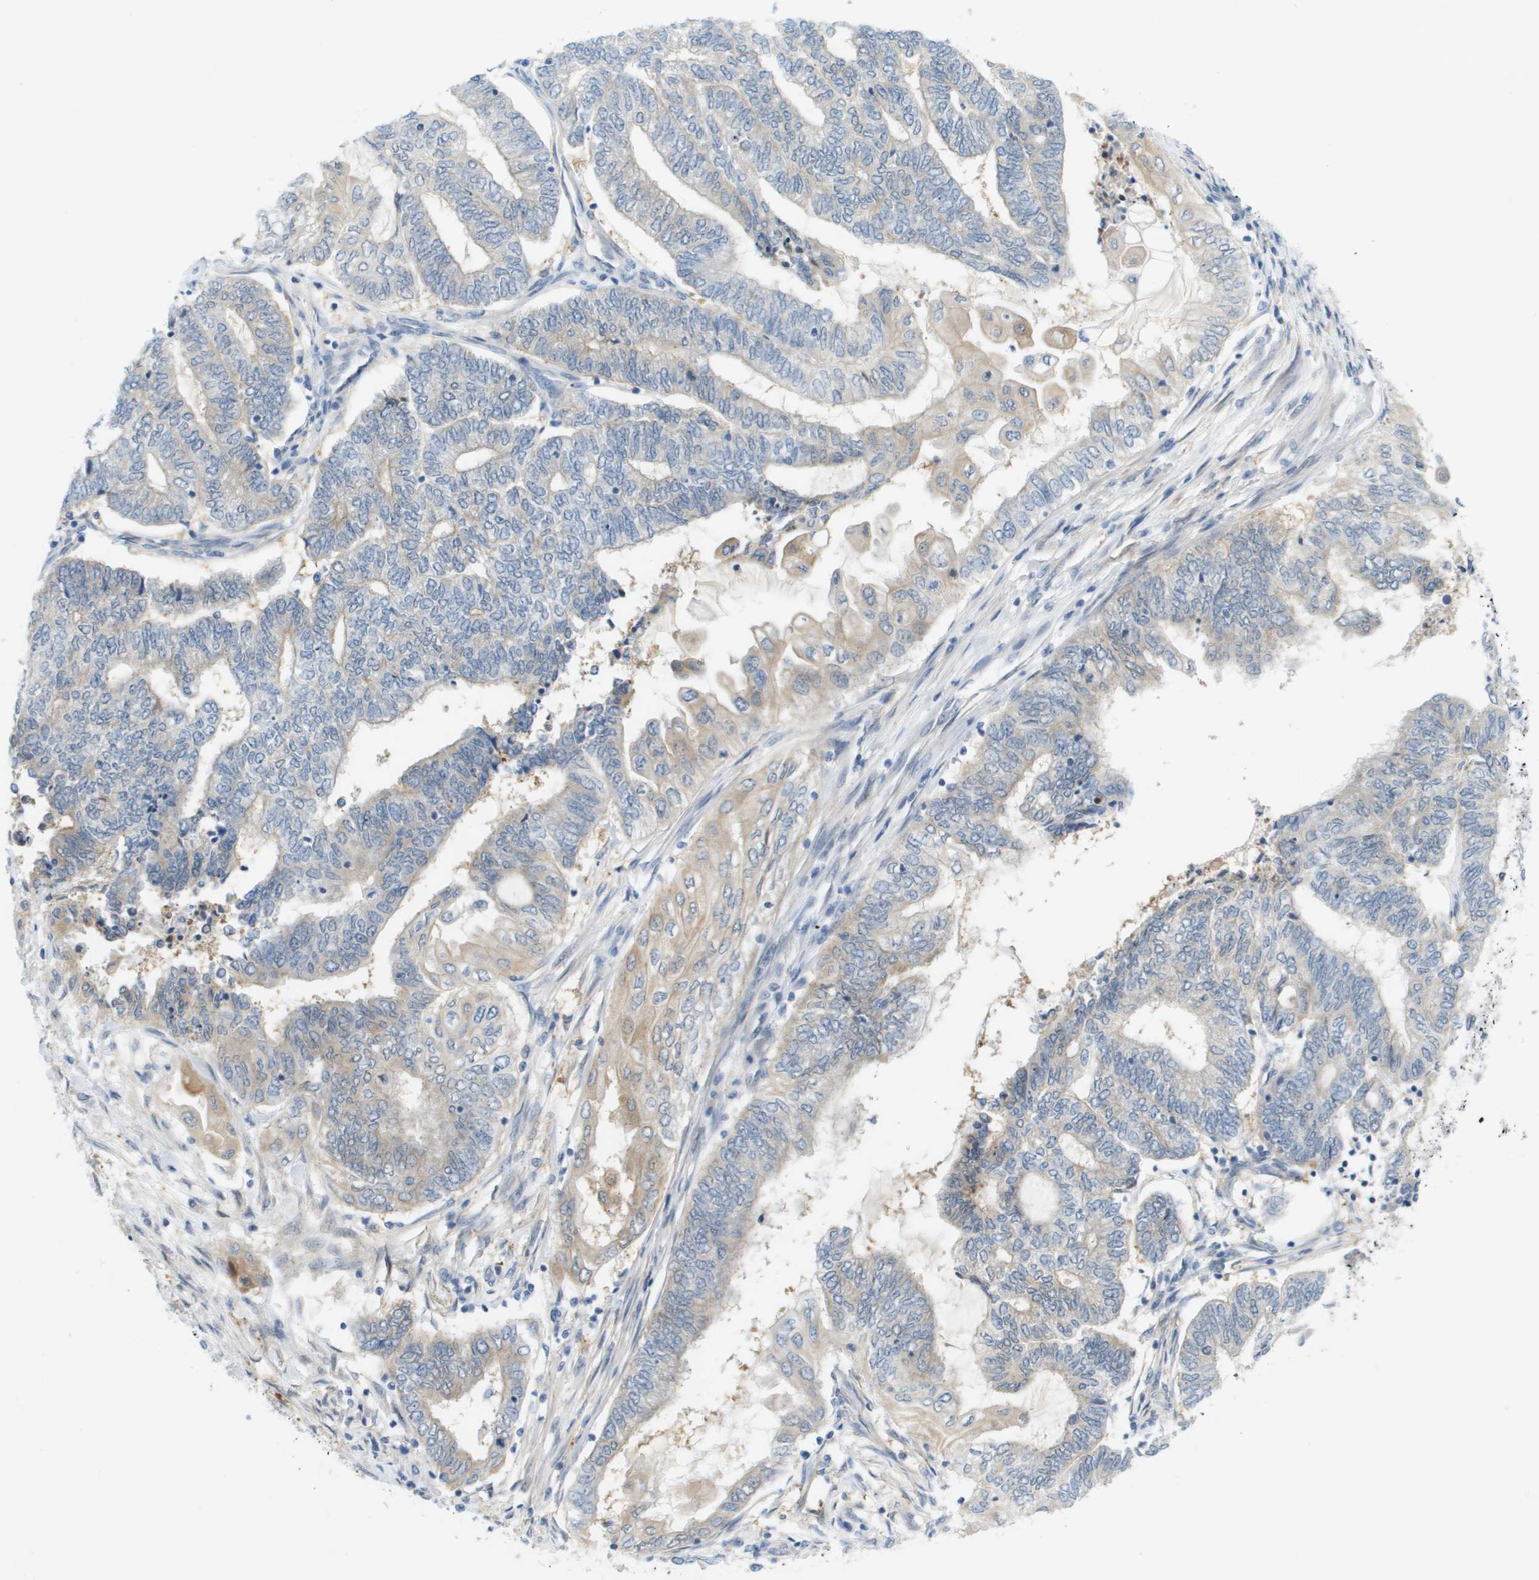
{"staining": {"intensity": "weak", "quantity": "<25%", "location": "cytoplasmic/membranous"}, "tissue": "endometrial cancer", "cell_type": "Tumor cells", "image_type": "cancer", "snomed": [{"axis": "morphology", "description": "Adenocarcinoma, NOS"}, {"axis": "topography", "description": "Uterus"}, {"axis": "topography", "description": "Endometrium"}], "caption": "This is an immunohistochemistry (IHC) histopathology image of human adenocarcinoma (endometrial). There is no staining in tumor cells.", "gene": "CUL9", "patient": {"sex": "female", "age": 70}}